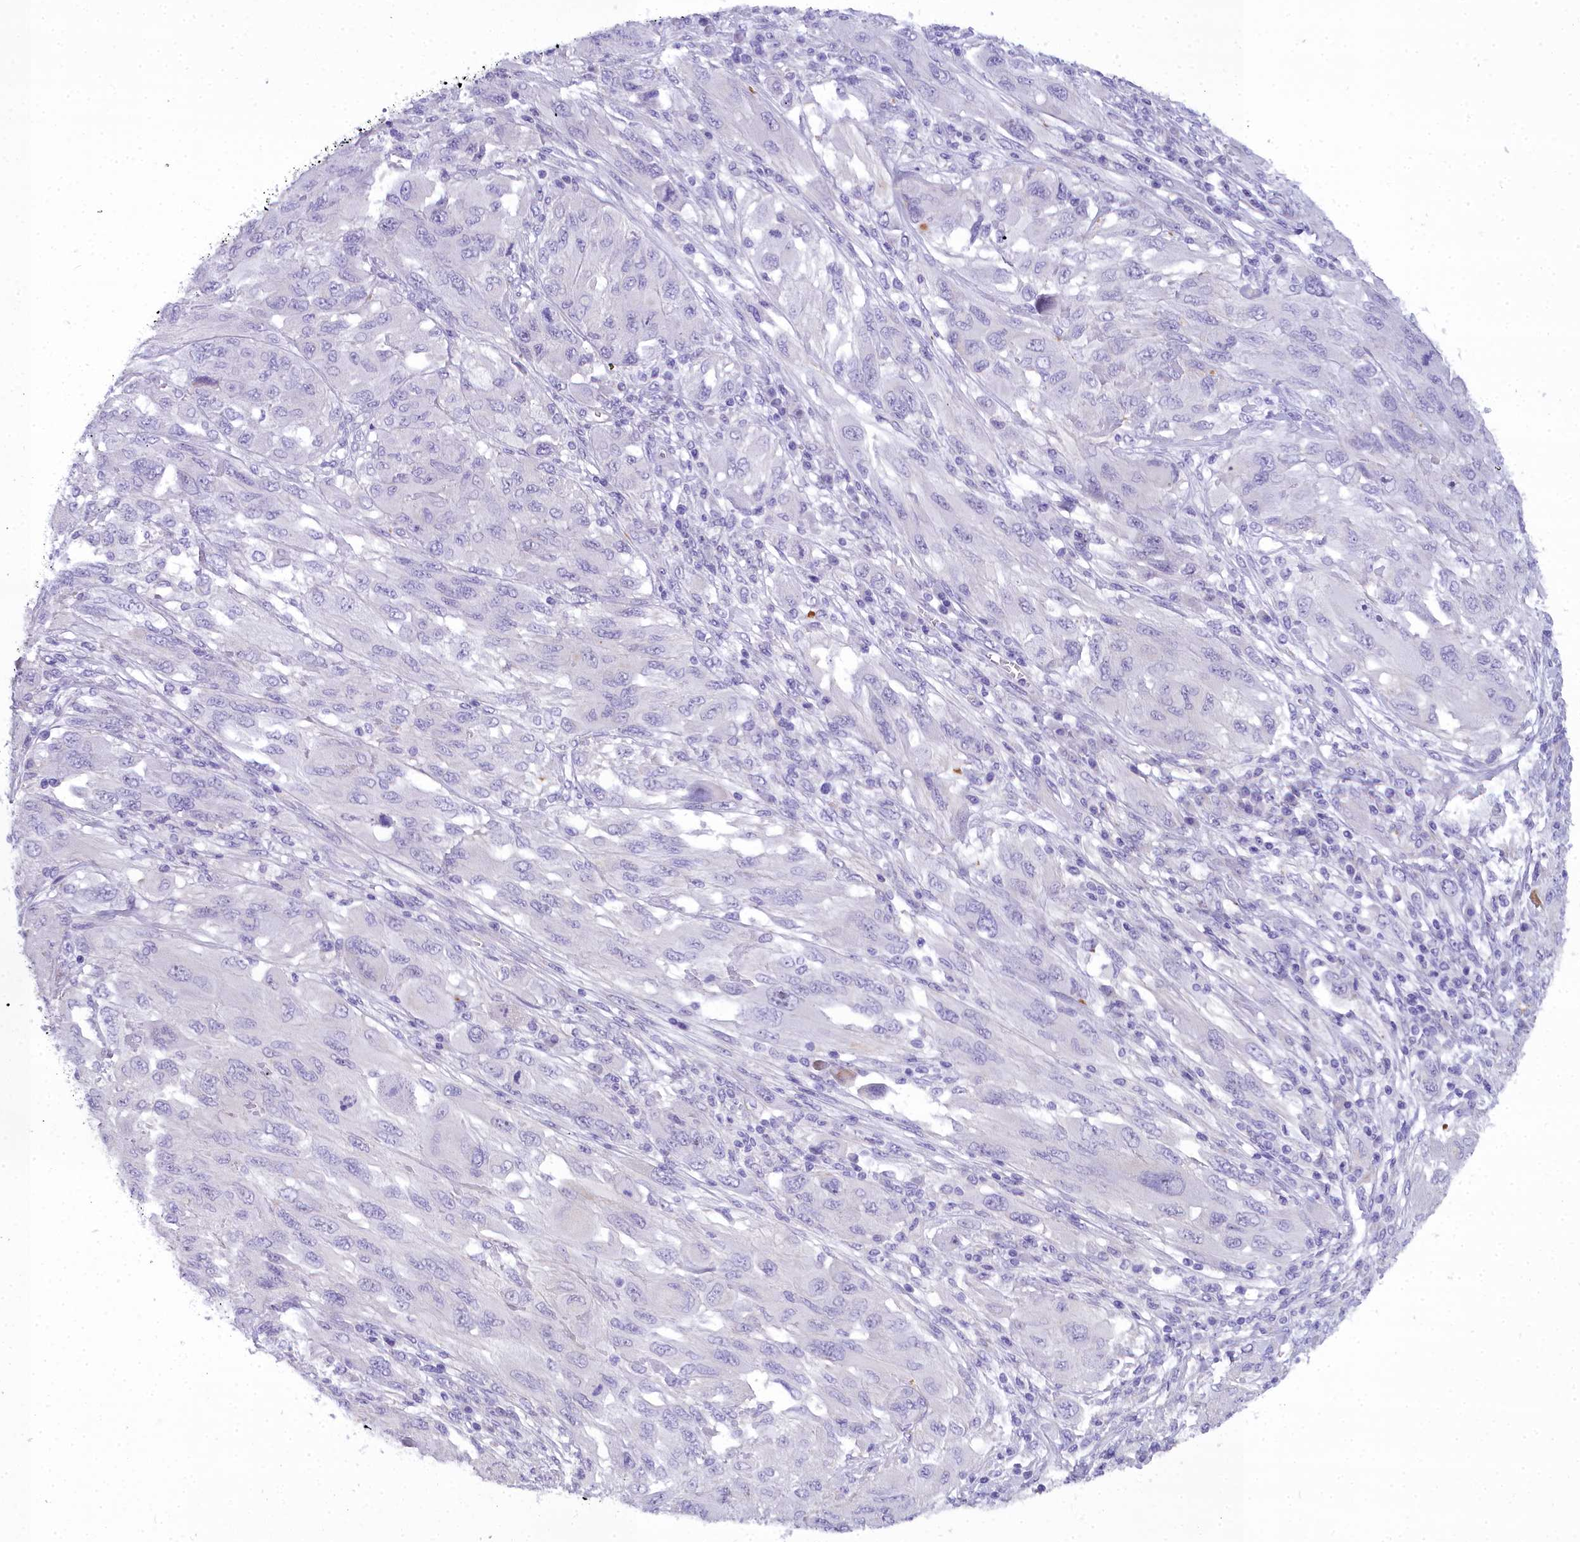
{"staining": {"intensity": "negative", "quantity": "none", "location": "none"}, "tissue": "melanoma", "cell_type": "Tumor cells", "image_type": "cancer", "snomed": [{"axis": "morphology", "description": "Malignant melanoma, NOS"}, {"axis": "topography", "description": "Skin"}], "caption": "DAB immunohistochemical staining of human malignant melanoma exhibits no significant staining in tumor cells. (Stains: DAB (3,3'-diaminobenzidine) immunohistochemistry with hematoxylin counter stain, Microscopy: brightfield microscopy at high magnification).", "gene": "TIMM22", "patient": {"sex": "female", "age": 91}}